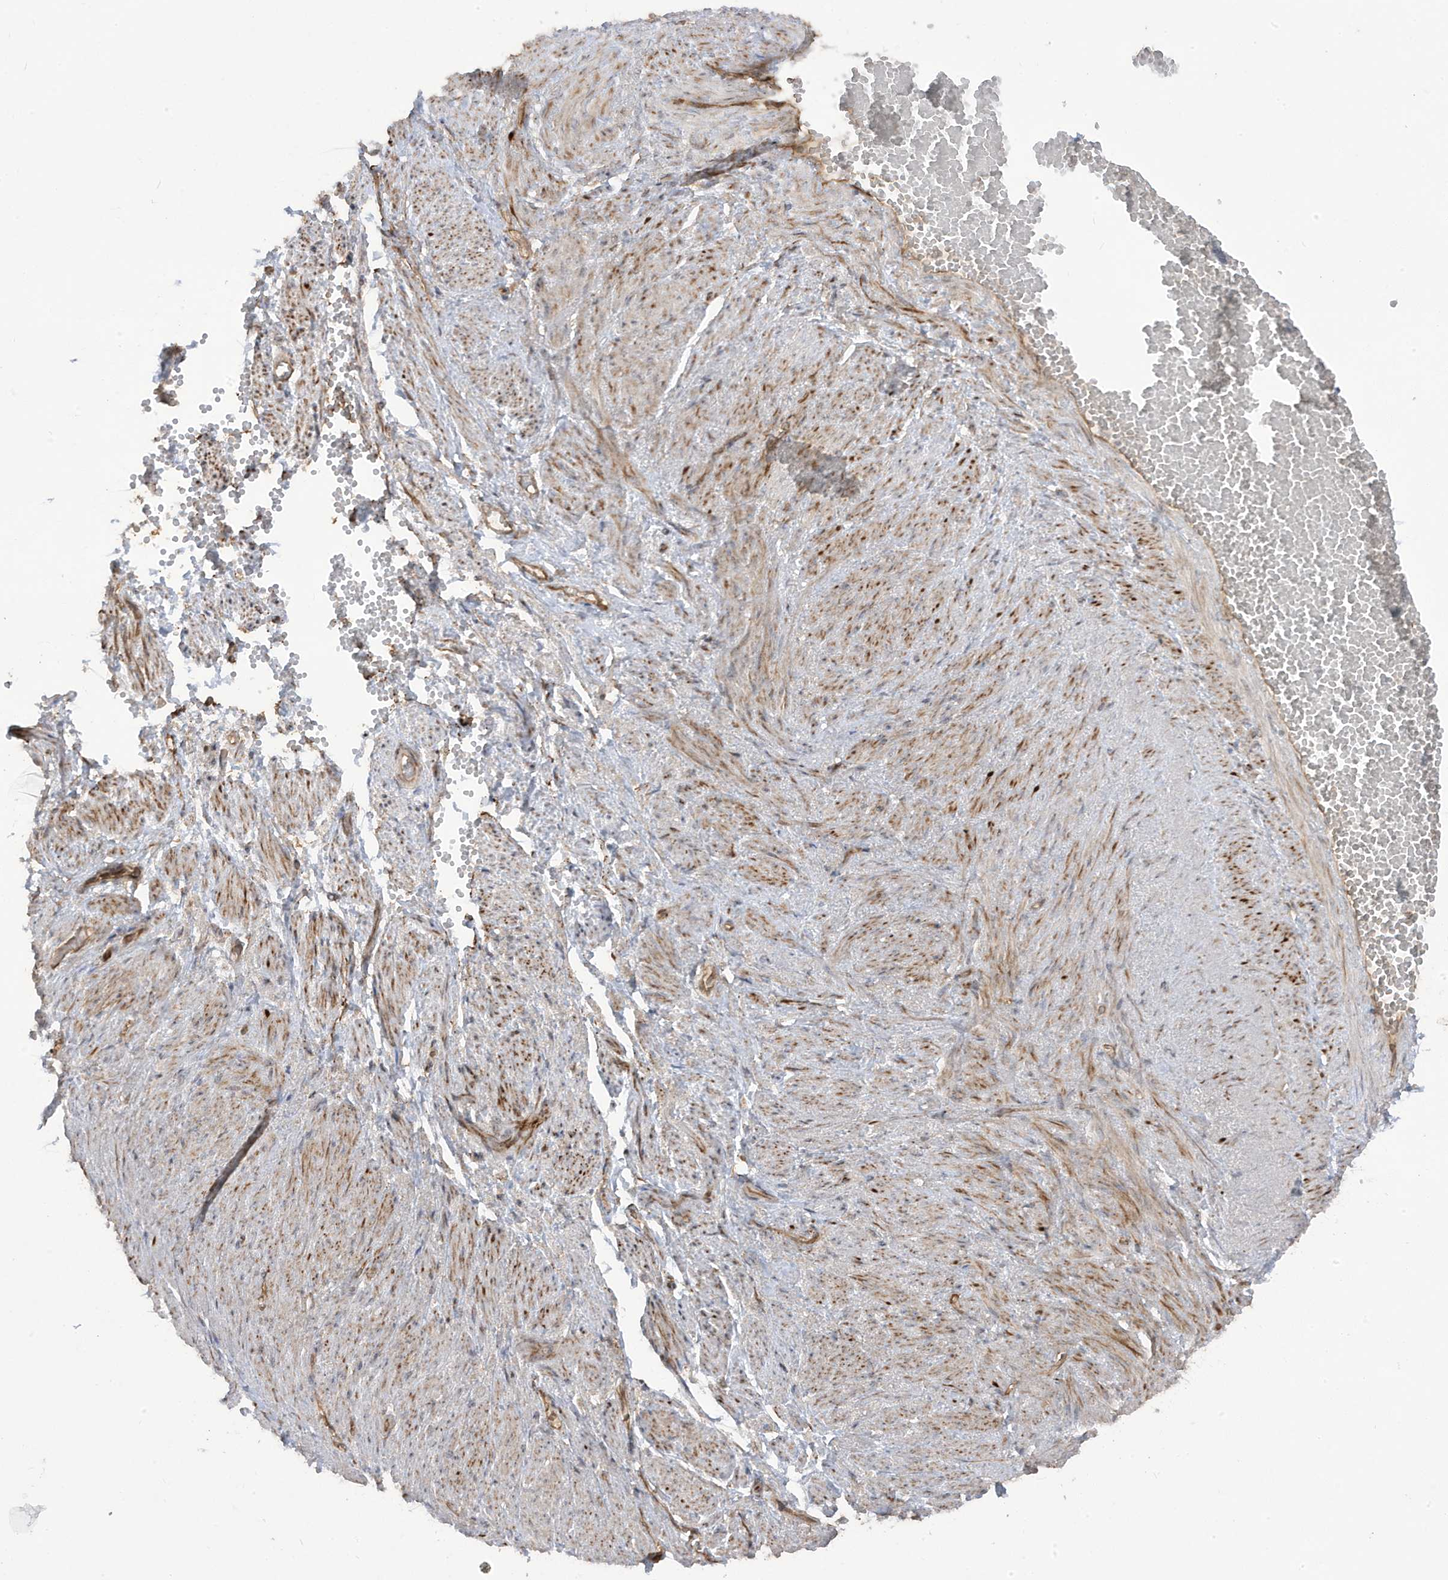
{"staining": {"intensity": "moderate", "quantity": ">75%", "location": "cytoplasmic/membranous,nuclear"}, "tissue": "adipose tissue", "cell_type": "Adipocytes", "image_type": "normal", "snomed": [{"axis": "morphology", "description": "Normal tissue, NOS"}, {"axis": "topography", "description": "Smooth muscle"}, {"axis": "topography", "description": "Peripheral nerve tissue"}], "caption": "This photomicrograph shows benign adipose tissue stained with IHC to label a protein in brown. The cytoplasmic/membranous,nuclear of adipocytes show moderate positivity for the protein. Nuclei are counter-stained blue.", "gene": "DNAJC12", "patient": {"sex": "female", "age": 39}}